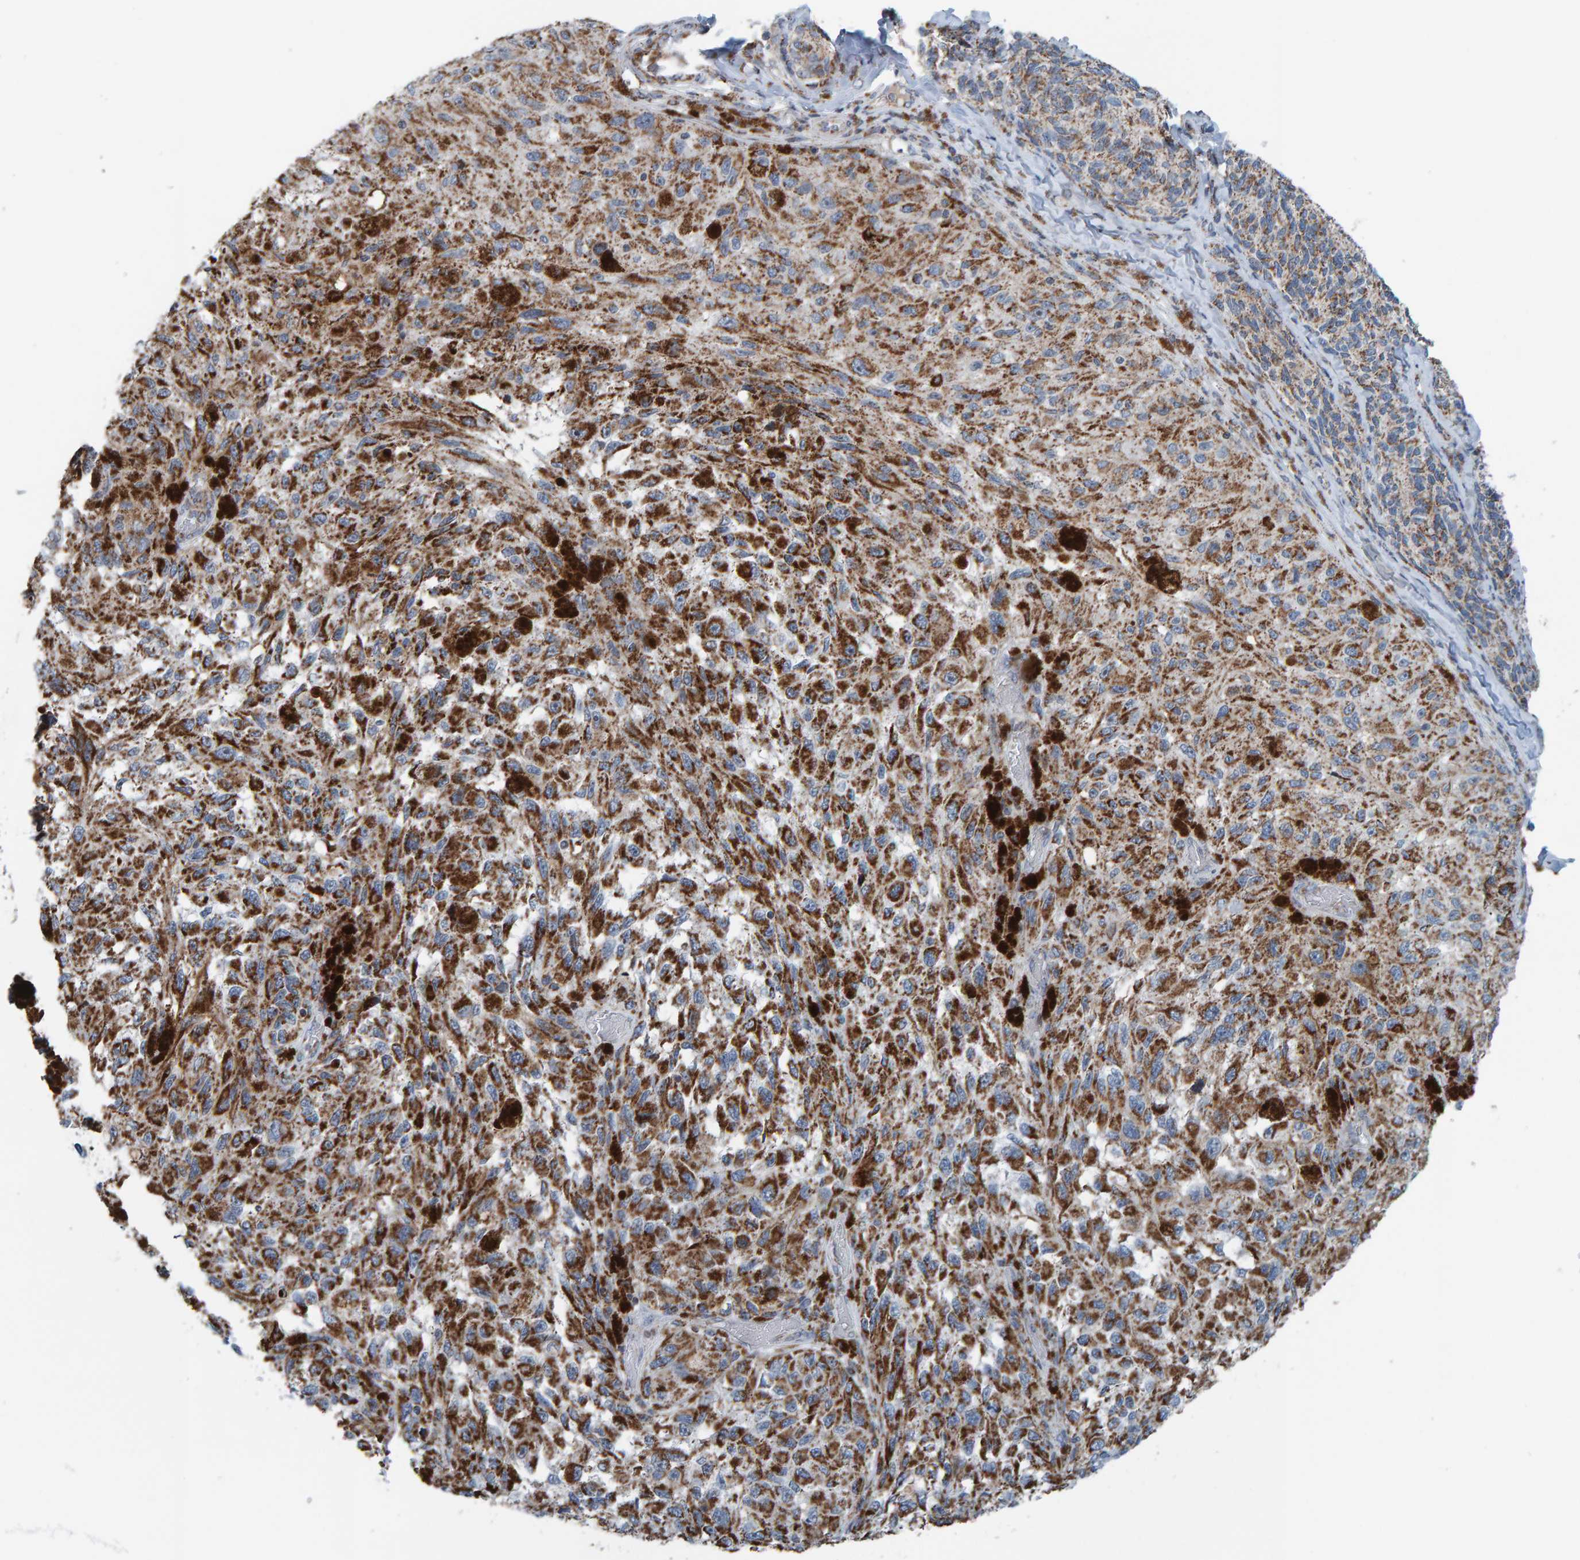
{"staining": {"intensity": "moderate", "quantity": "25%-75%", "location": "cytoplasmic/membranous"}, "tissue": "melanoma", "cell_type": "Tumor cells", "image_type": "cancer", "snomed": [{"axis": "morphology", "description": "Malignant melanoma, NOS"}, {"axis": "topography", "description": "Skin"}], "caption": "Brown immunohistochemical staining in malignant melanoma shows moderate cytoplasmic/membranous expression in approximately 25%-75% of tumor cells.", "gene": "ZNF48", "patient": {"sex": "female", "age": 73}}